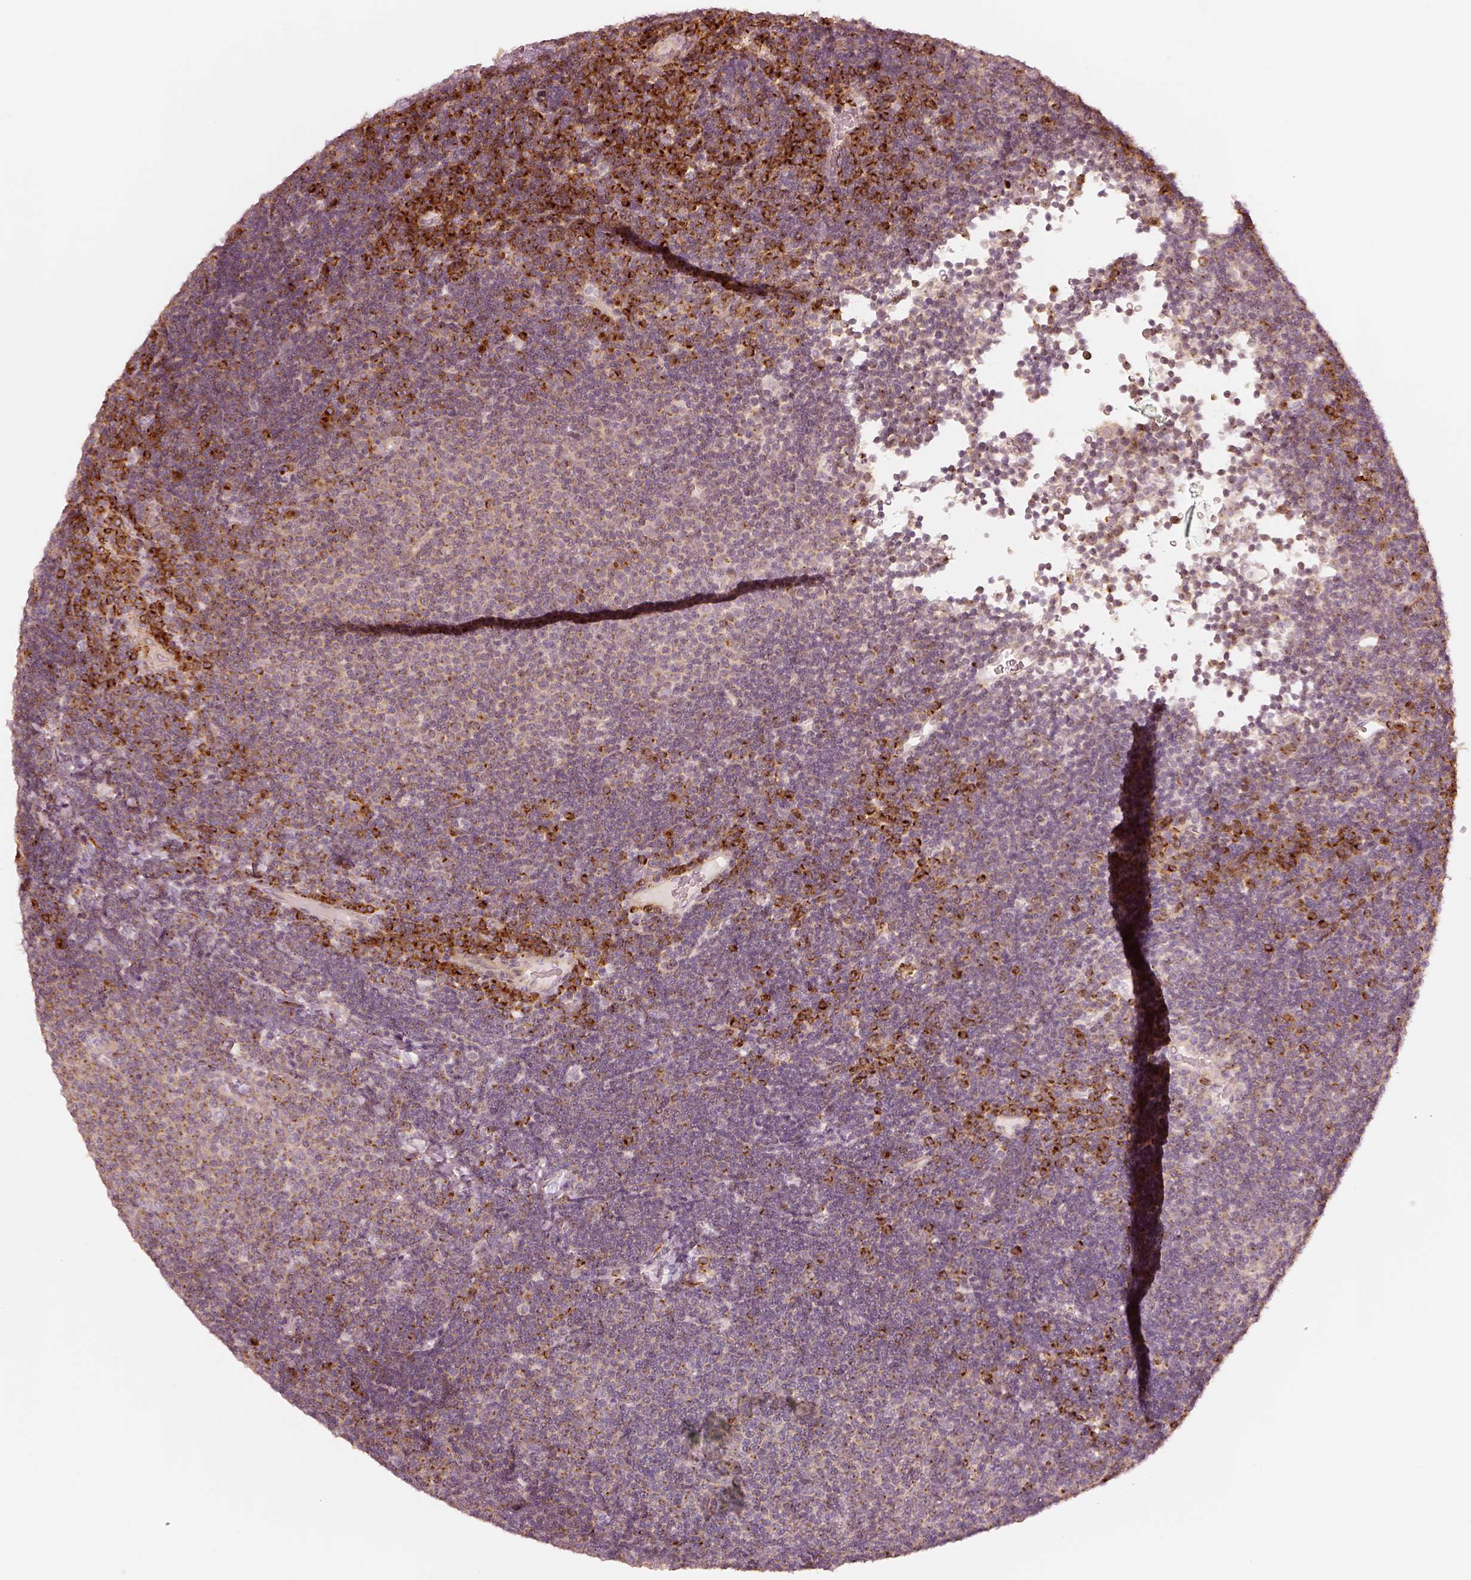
{"staining": {"intensity": "moderate", "quantity": "<25%", "location": "cytoplasmic/membranous"}, "tissue": "lymphoma", "cell_type": "Tumor cells", "image_type": "cancer", "snomed": [{"axis": "morphology", "description": "Malignant lymphoma, non-Hodgkin's type, Low grade"}, {"axis": "topography", "description": "Brain"}], "caption": "Protein expression analysis of low-grade malignant lymphoma, non-Hodgkin's type demonstrates moderate cytoplasmic/membranous positivity in approximately <25% of tumor cells.", "gene": "GORASP2", "patient": {"sex": "female", "age": 66}}